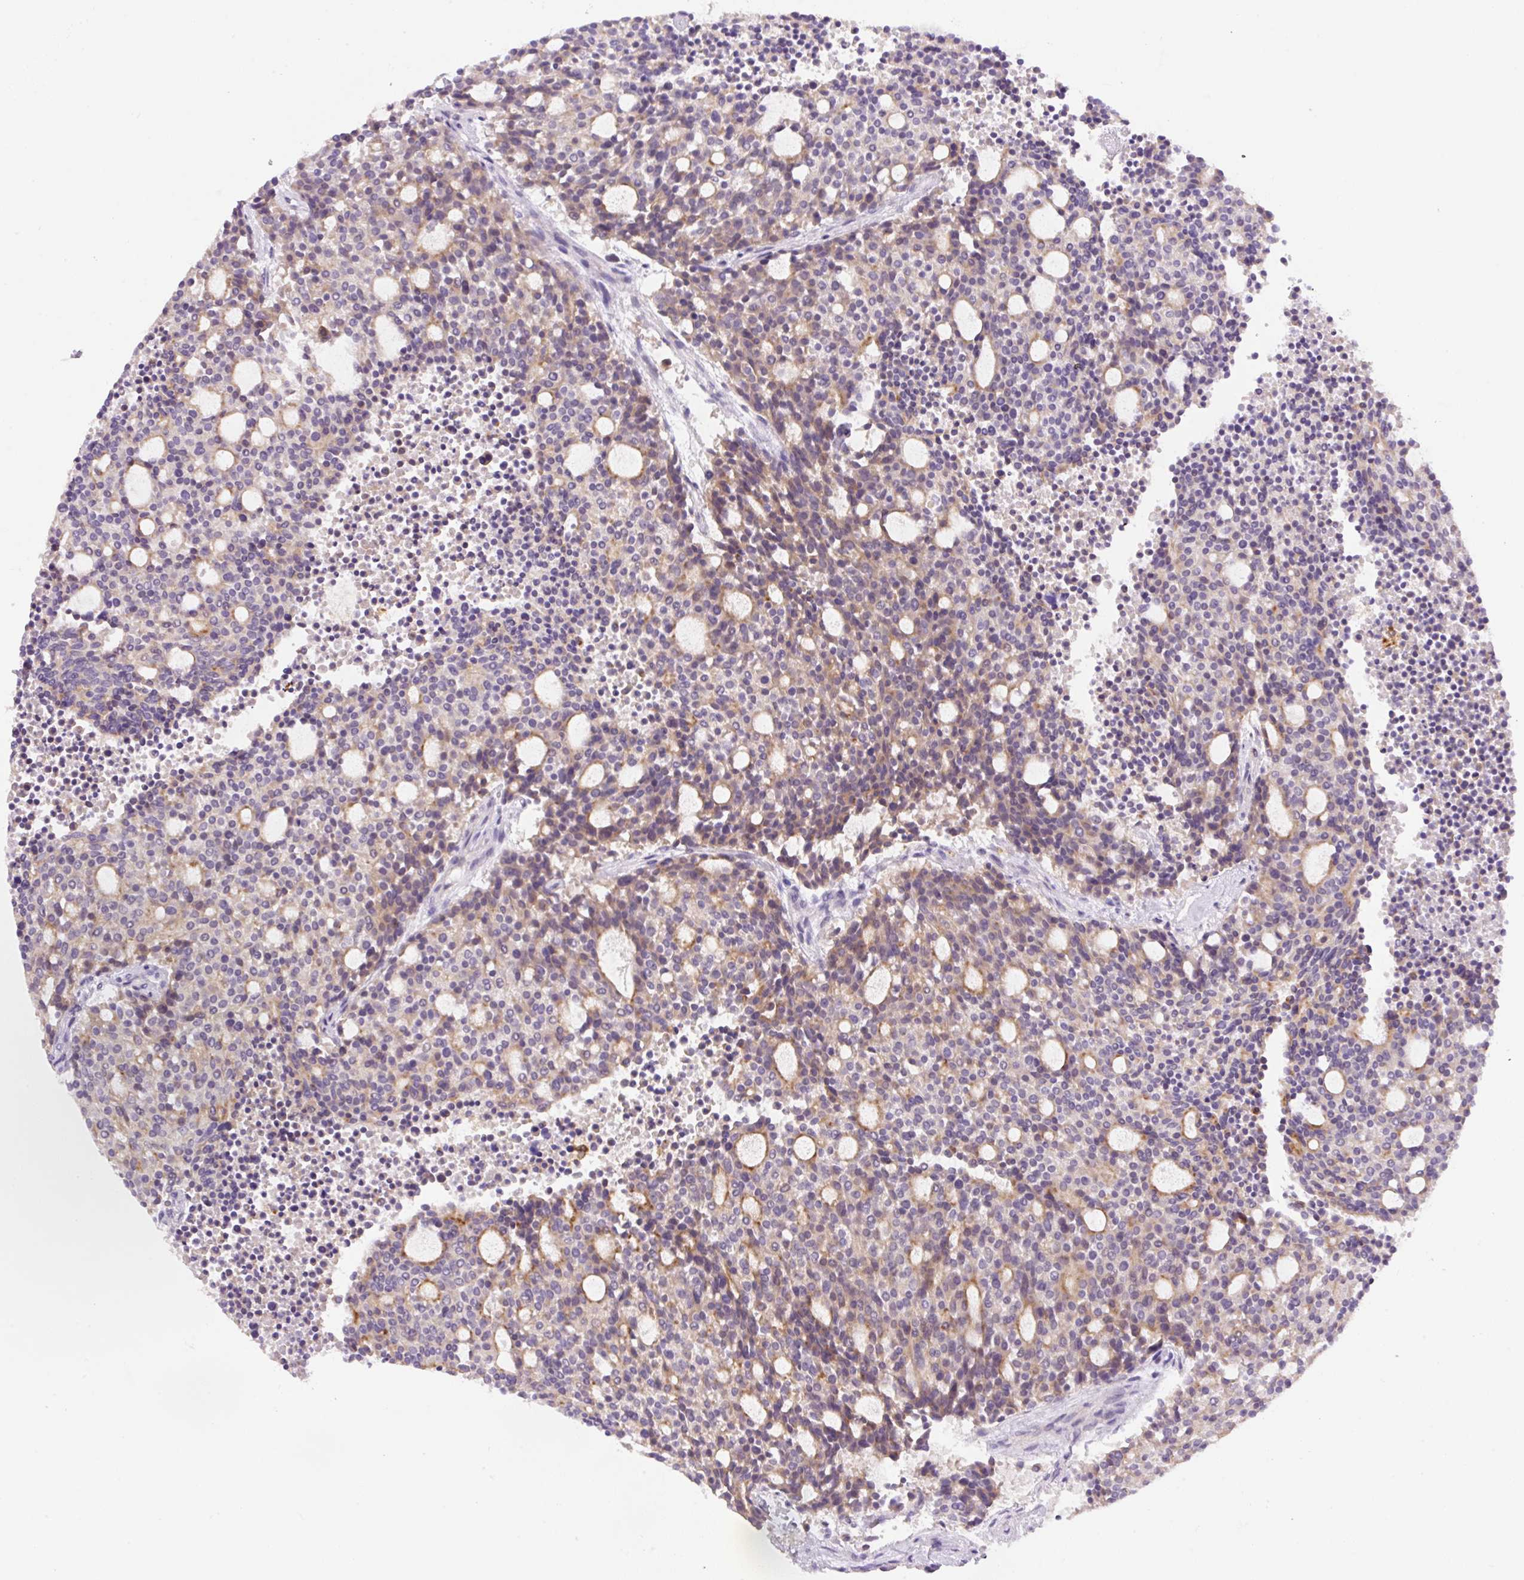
{"staining": {"intensity": "moderate", "quantity": "25%-75%", "location": "cytoplasmic/membranous"}, "tissue": "carcinoid", "cell_type": "Tumor cells", "image_type": "cancer", "snomed": [{"axis": "morphology", "description": "Carcinoid, malignant, NOS"}, {"axis": "topography", "description": "Pancreas"}], "caption": "A brown stain shows moderate cytoplasmic/membranous positivity of a protein in human malignant carcinoid tumor cells.", "gene": "CEBPZOS", "patient": {"sex": "female", "age": 54}}